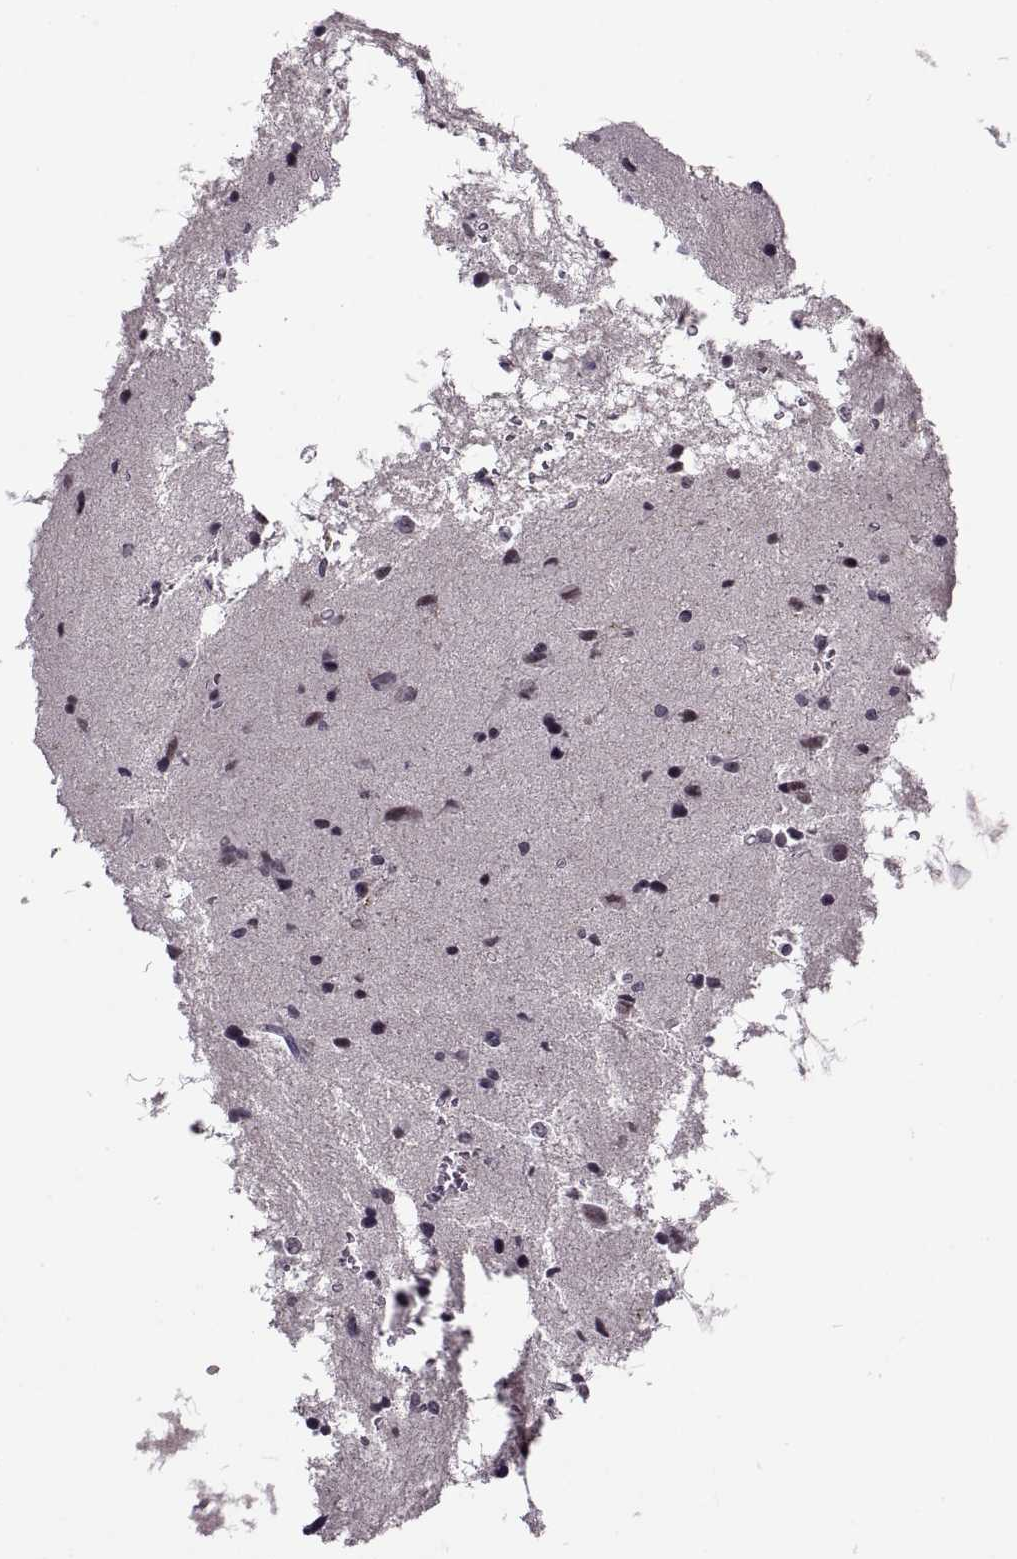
{"staining": {"intensity": "negative", "quantity": "none", "location": "none"}, "tissue": "glioma", "cell_type": "Tumor cells", "image_type": "cancer", "snomed": [{"axis": "morphology", "description": "Glioma, malignant, Low grade"}, {"axis": "topography", "description": "Brain"}], "caption": "Immunohistochemistry histopathology image of glioma stained for a protein (brown), which reveals no expression in tumor cells.", "gene": "OTP", "patient": {"sex": "female", "age": 32}}